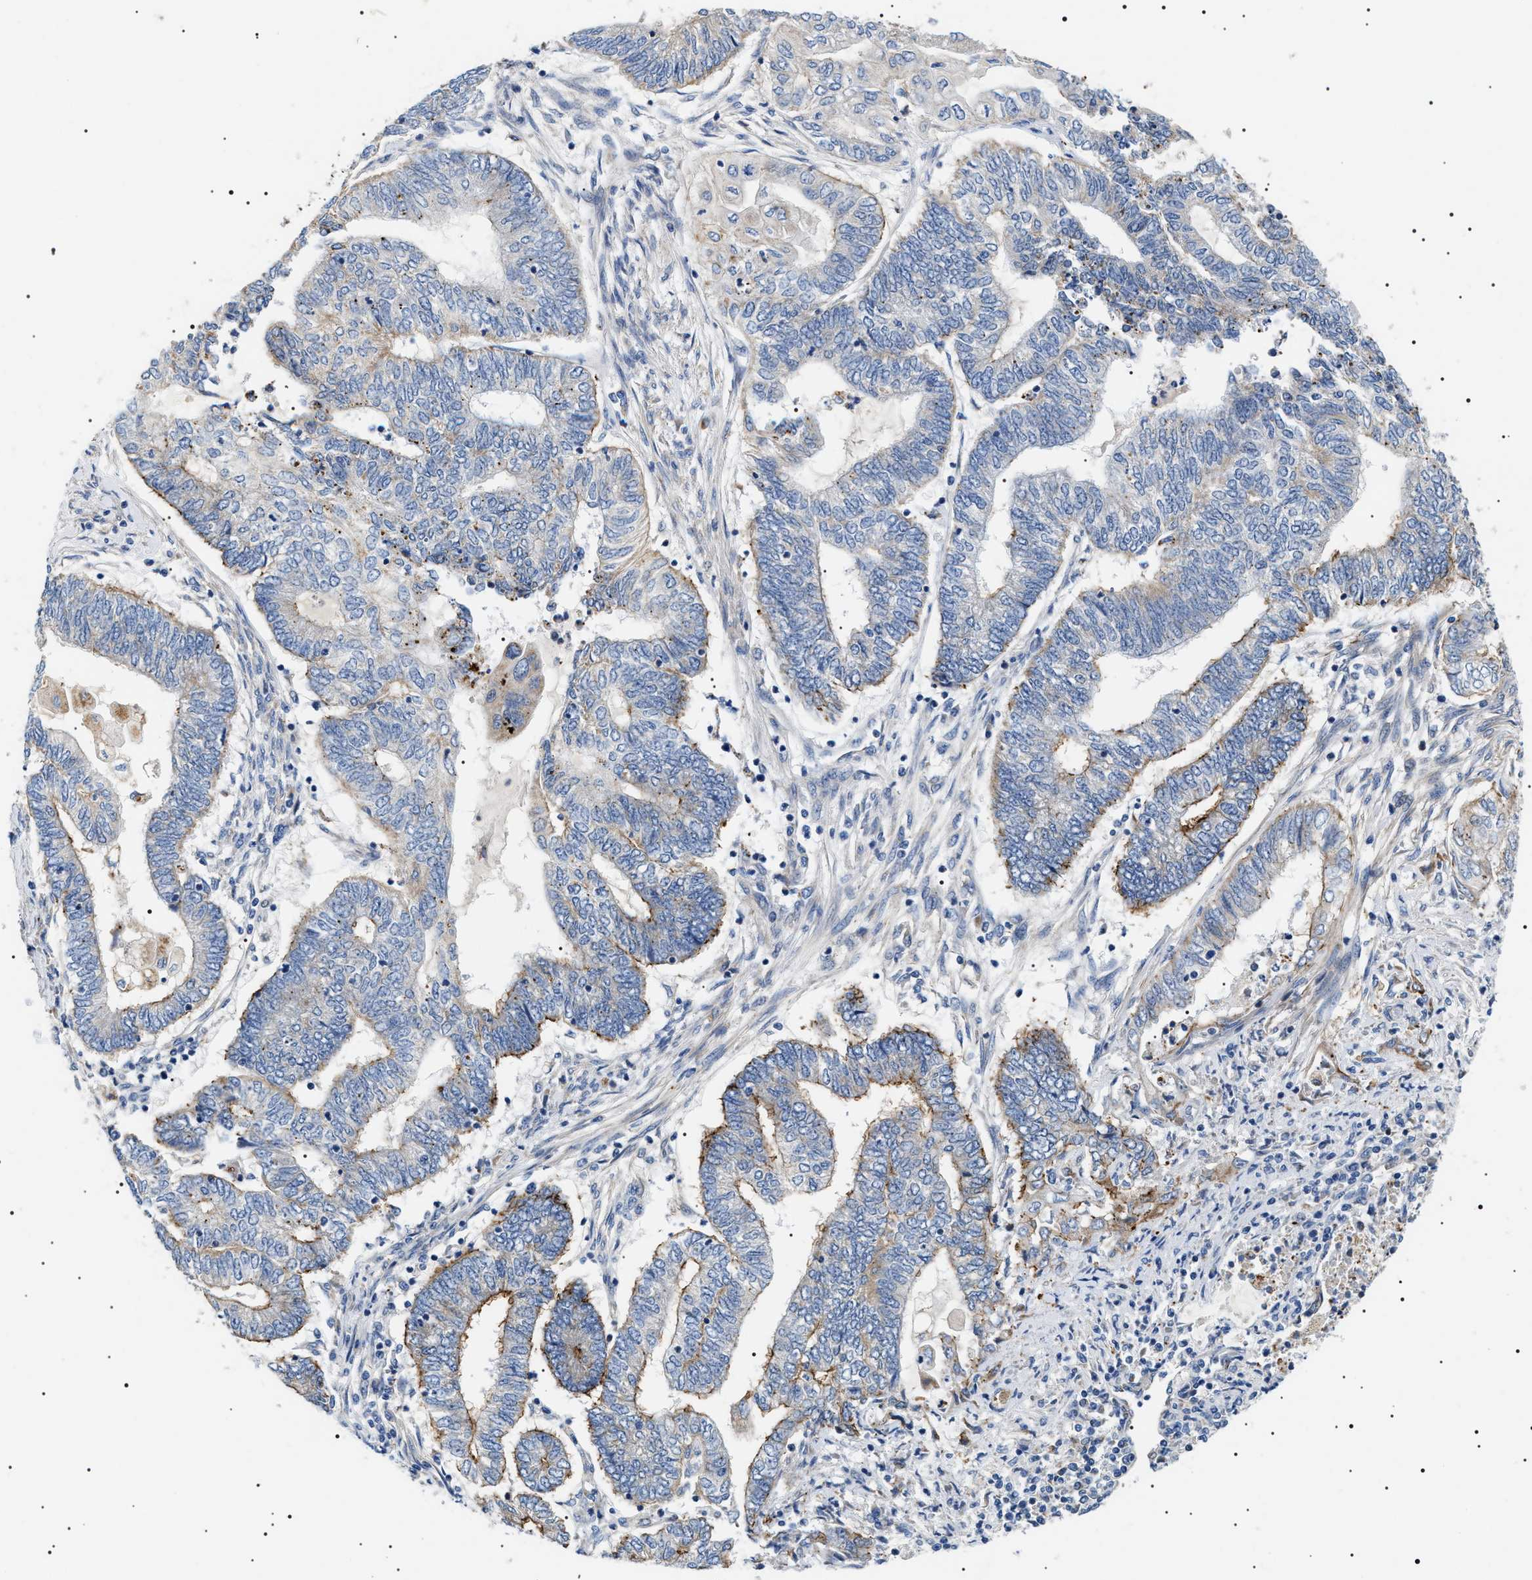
{"staining": {"intensity": "moderate", "quantity": "25%-75%", "location": "cytoplasmic/membranous"}, "tissue": "endometrial cancer", "cell_type": "Tumor cells", "image_type": "cancer", "snomed": [{"axis": "morphology", "description": "Adenocarcinoma, NOS"}, {"axis": "topography", "description": "Uterus"}, {"axis": "topography", "description": "Endometrium"}], "caption": "Brown immunohistochemical staining in endometrial cancer demonstrates moderate cytoplasmic/membranous positivity in approximately 25%-75% of tumor cells.", "gene": "TMEM222", "patient": {"sex": "female", "age": 70}}